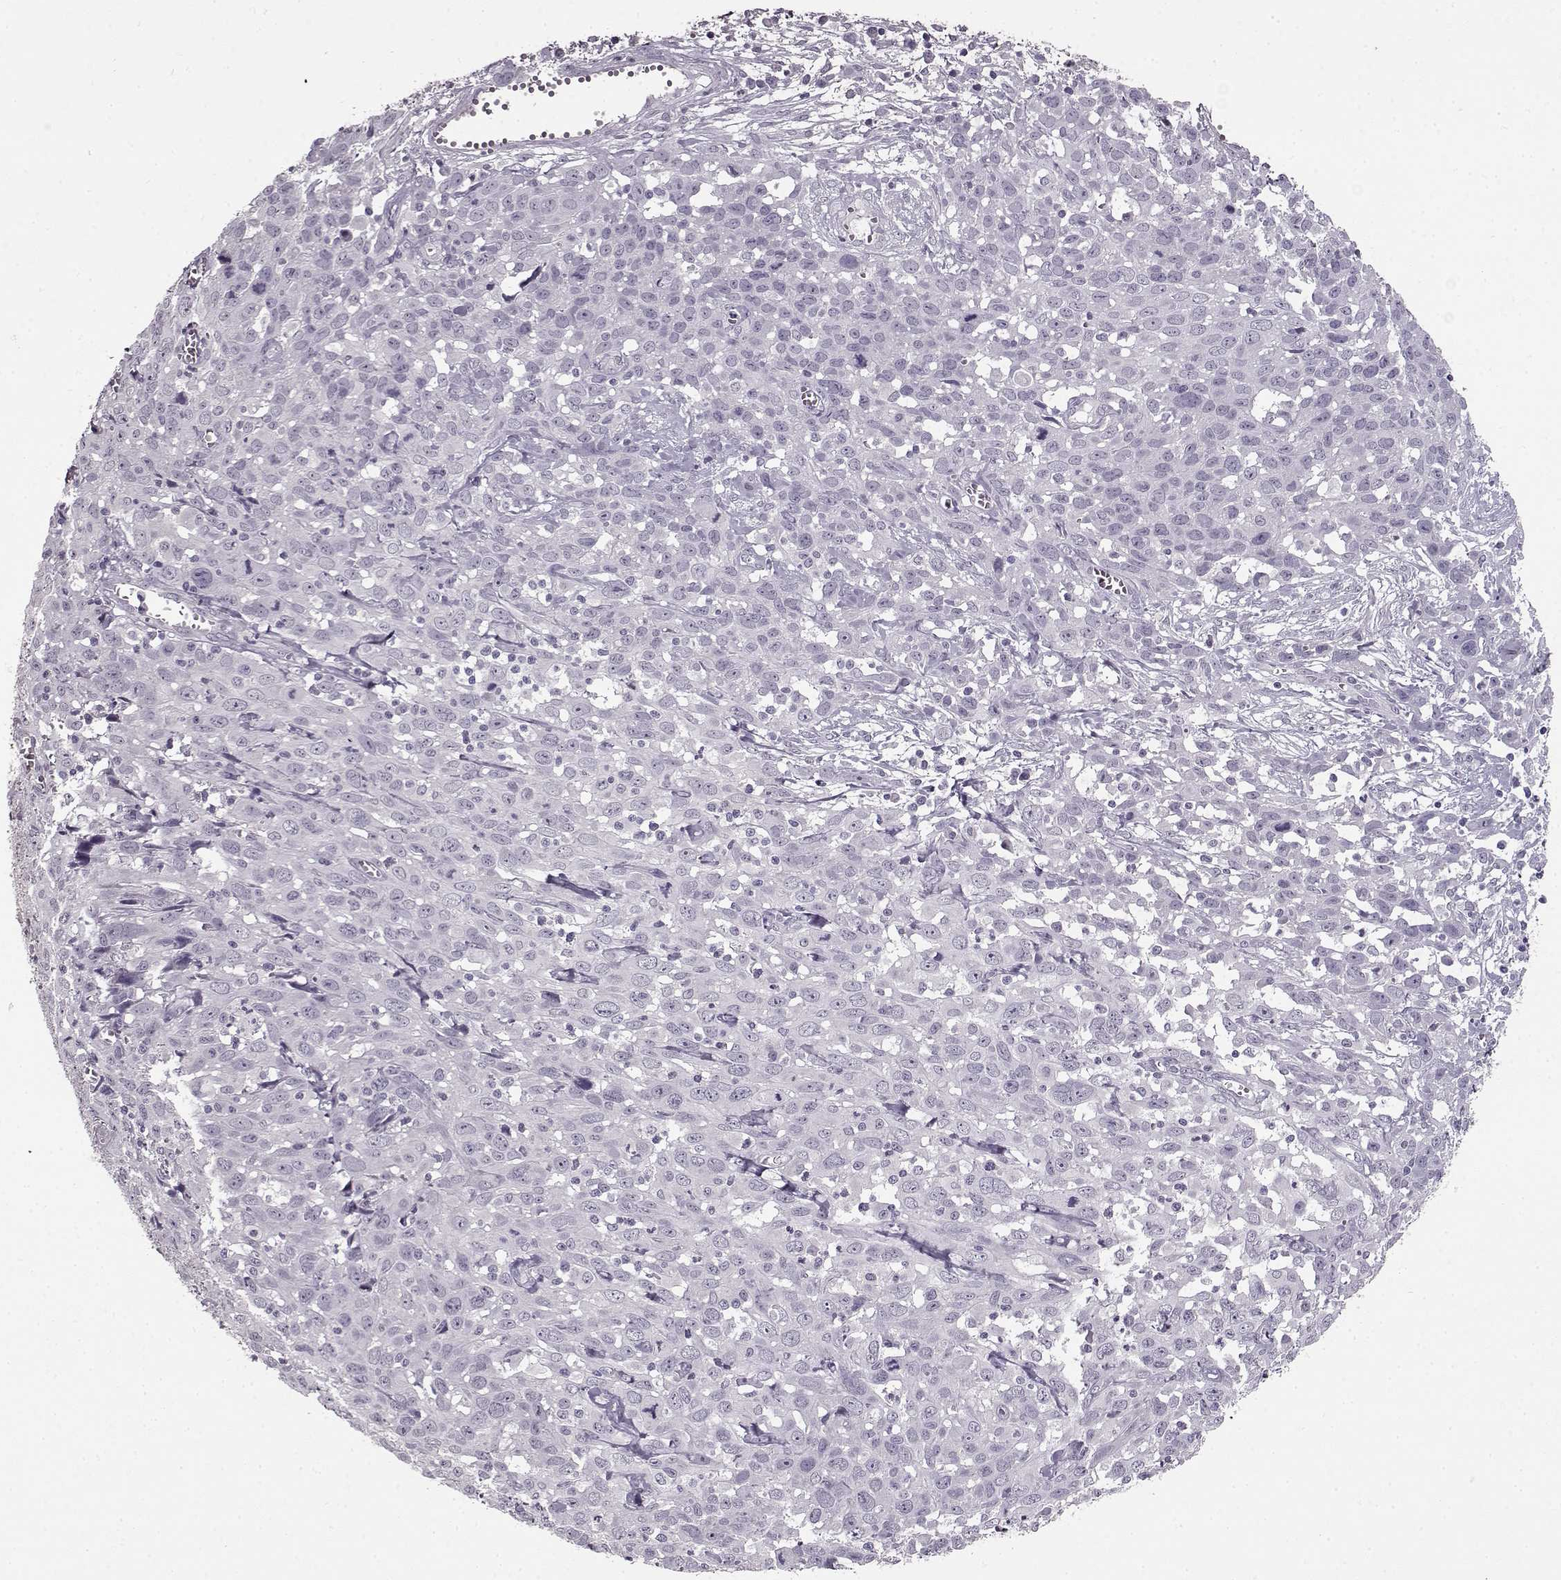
{"staining": {"intensity": "negative", "quantity": "none", "location": "none"}, "tissue": "cervical cancer", "cell_type": "Tumor cells", "image_type": "cancer", "snomed": [{"axis": "morphology", "description": "Squamous cell carcinoma, NOS"}, {"axis": "topography", "description": "Cervix"}], "caption": "Histopathology image shows no significant protein expression in tumor cells of squamous cell carcinoma (cervical).", "gene": "FSHB", "patient": {"sex": "female", "age": 38}}